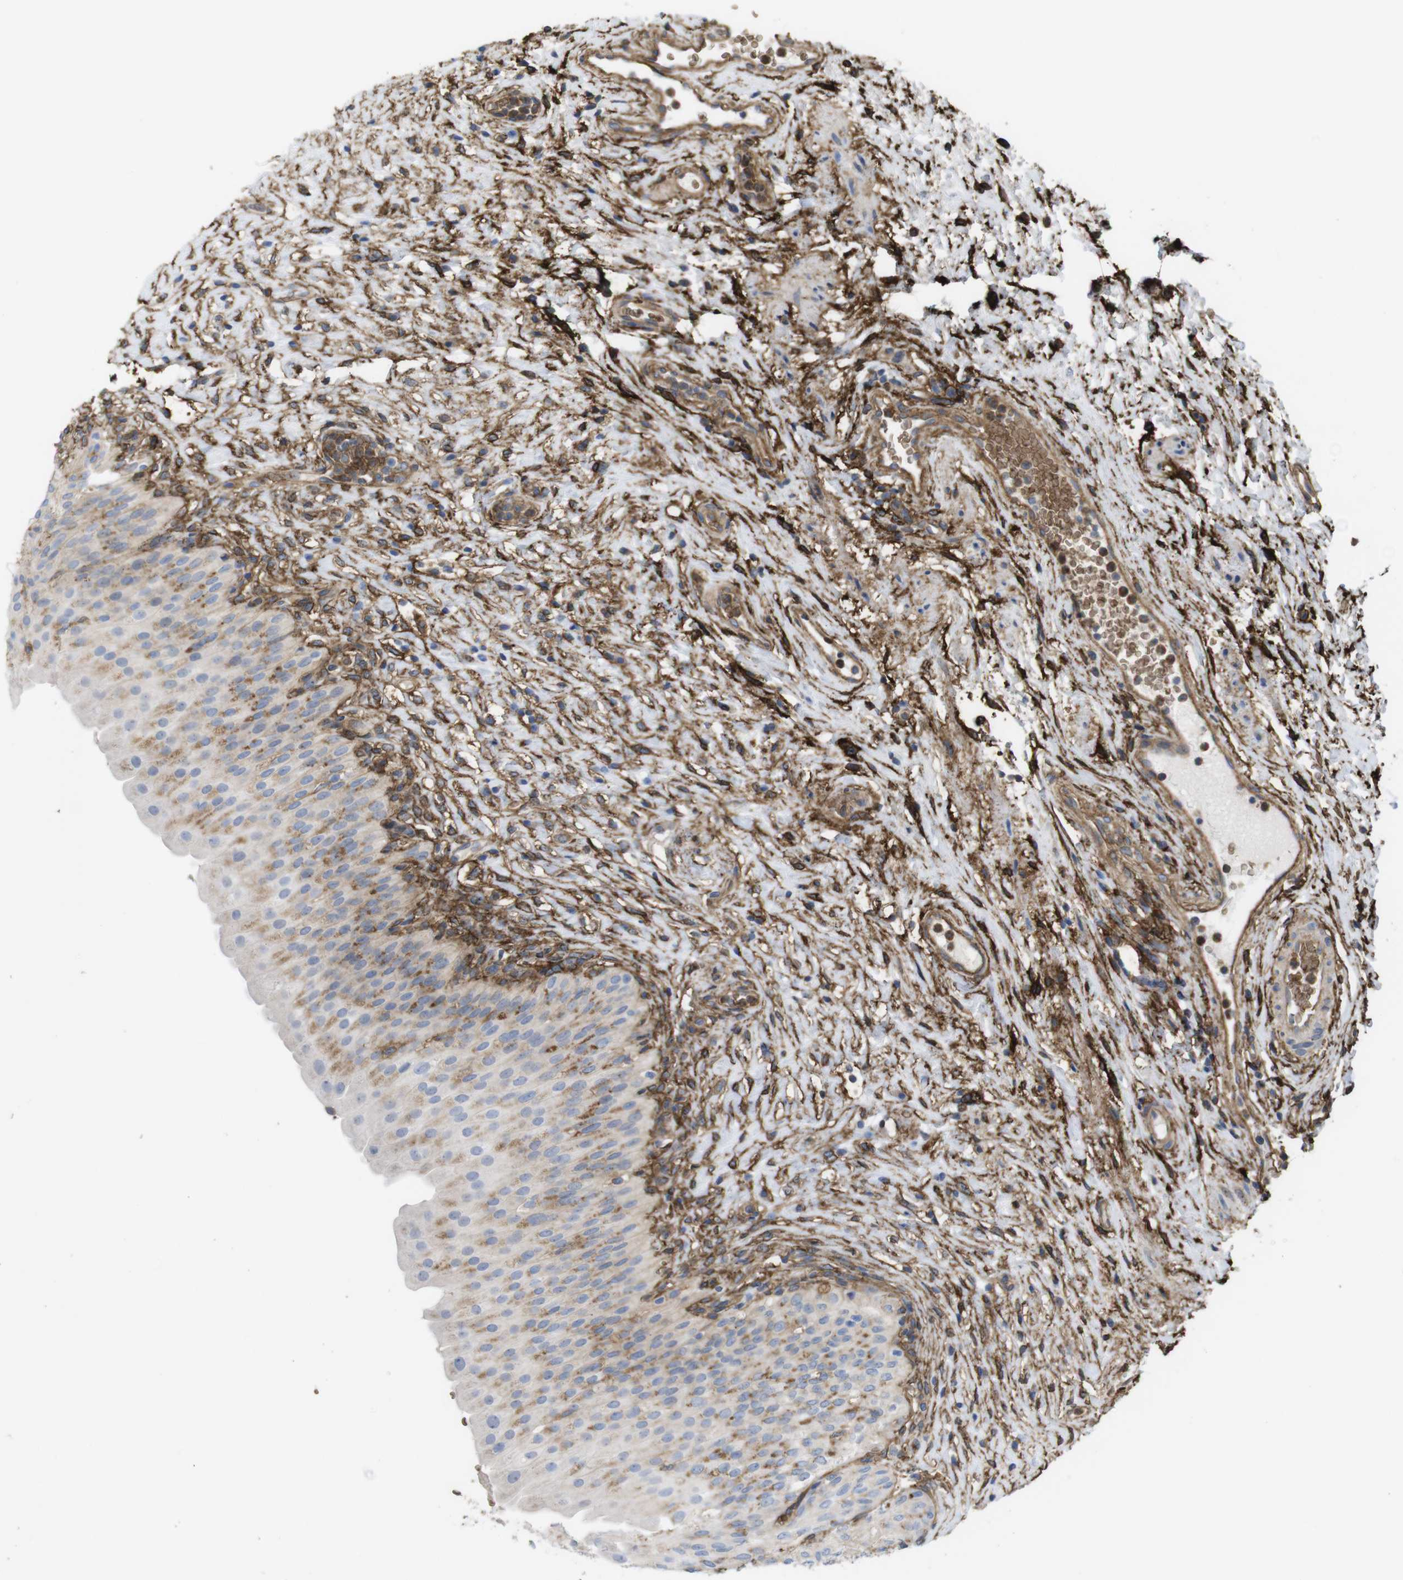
{"staining": {"intensity": "moderate", "quantity": "<25%", "location": "cytoplasmic/membranous"}, "tissue": "urinary bladder", "cell_type": "Urothelial cells", "image_type": "normal", "snomed": [{"axis": "morphology", "description": "Normal tissue, NOS"}, {"axis": "morphology", "description": "Urothelial carcinoma, High grade"}, {"axis": "topography", "description": "Urinary bladder"}], "caption": "A low amount of moderate cytoplasmic/membranous staining is appreciated in approximately <25% of urothelial cells in unremarkable urinary bladder. Using DAB (3,3'-diaminobenzidine) (brown) and hematoxylin (blue) stains, captured at high magnification using brightfield microscopy.", "gene": "CYBRD1", "patient": {"sex": "male", "age": 46}}